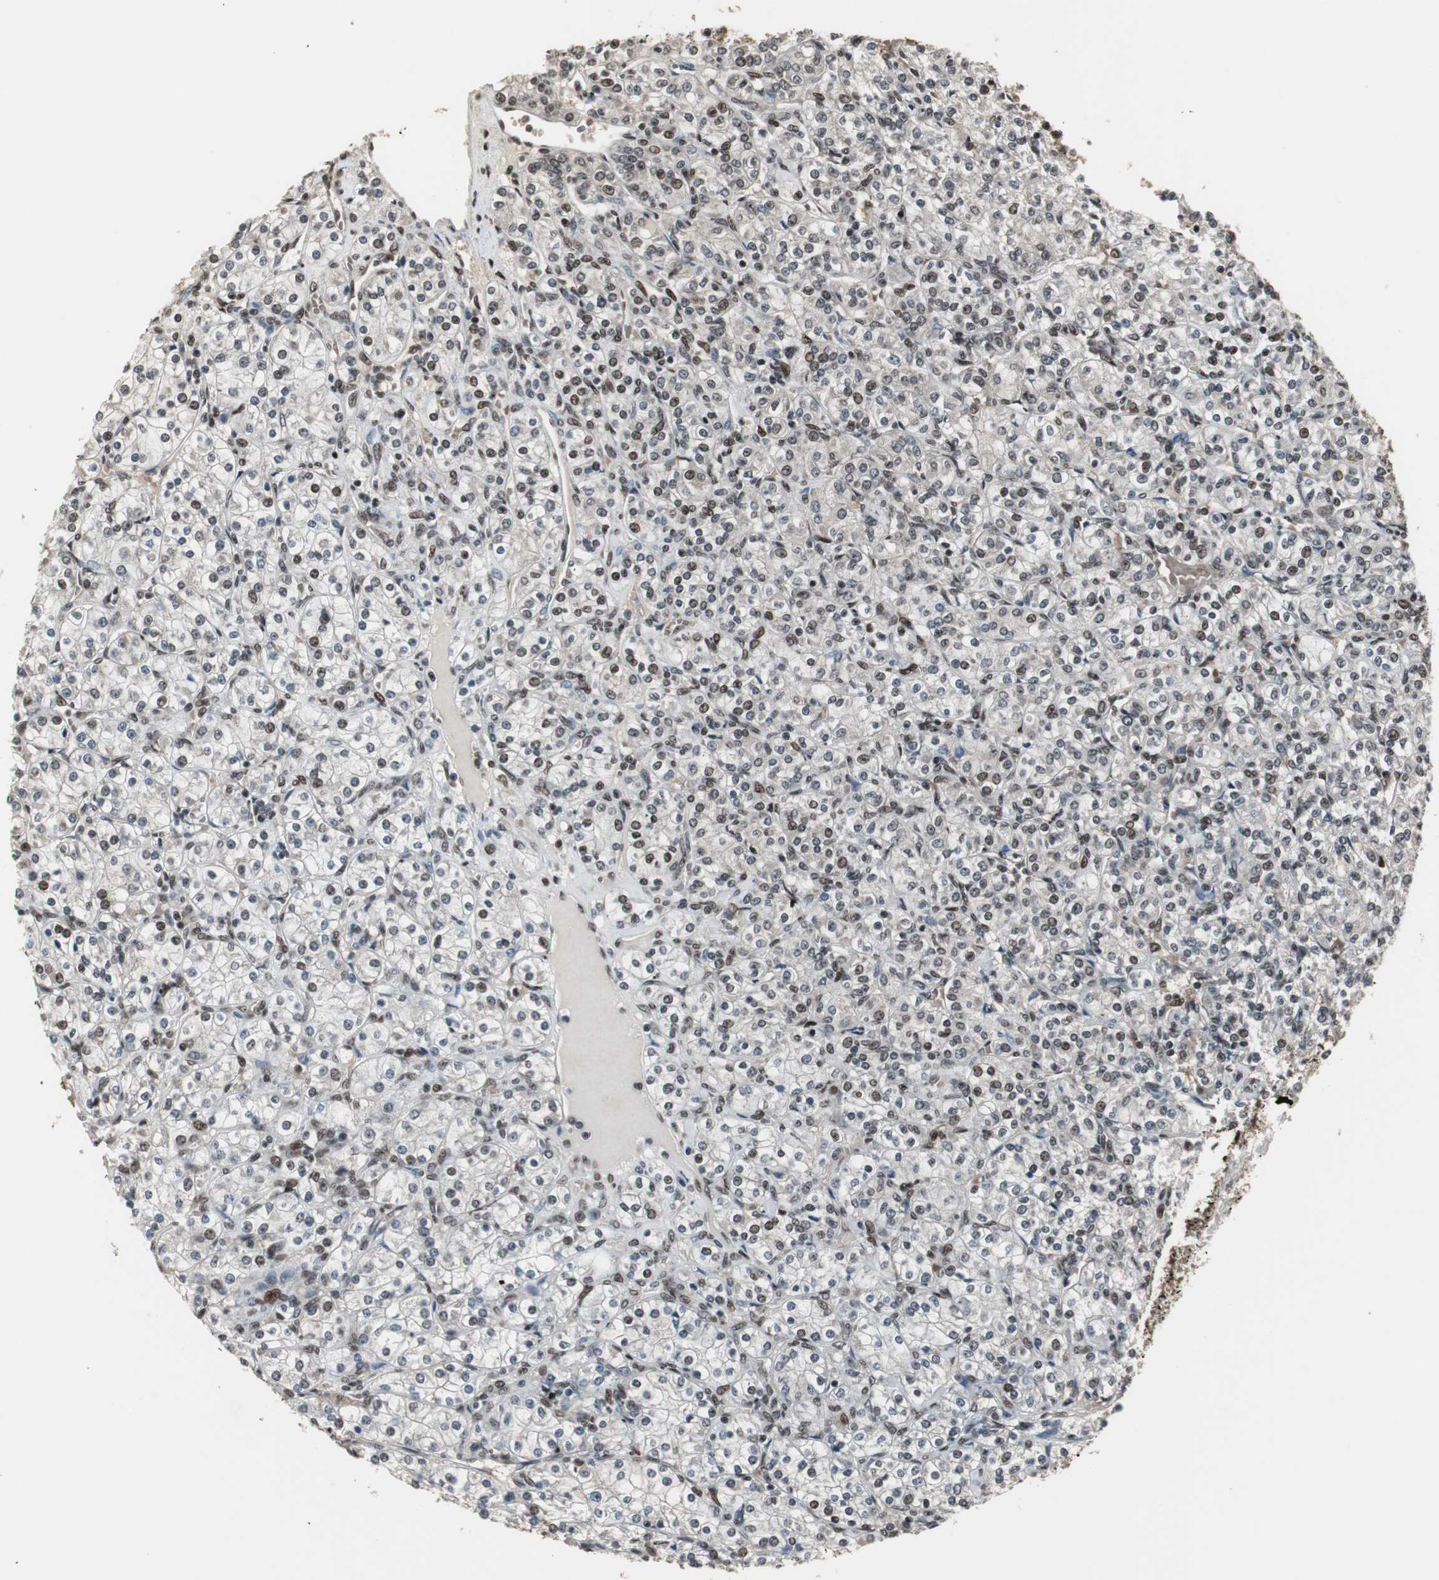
{"staining": {"intensity": "moderate", "quantity": "25%-75%", "location": "nuclear"}, "tissue": "renal cancer", "cell_type": "Tumor cells", "image_type": "cancer", "snomed": [{"axis": "morphology", "description": "Adenocarcinoma, NOS"}, {"axis": "topography", "description": "Kidney"}], "caption": "A histopathology image of human renal adenocarcinoma stained for a protein shows moderate nuclear brown staining in tumor cells.", "gene": "TAF5", "patient": {"sex": "male", "age": 77}}